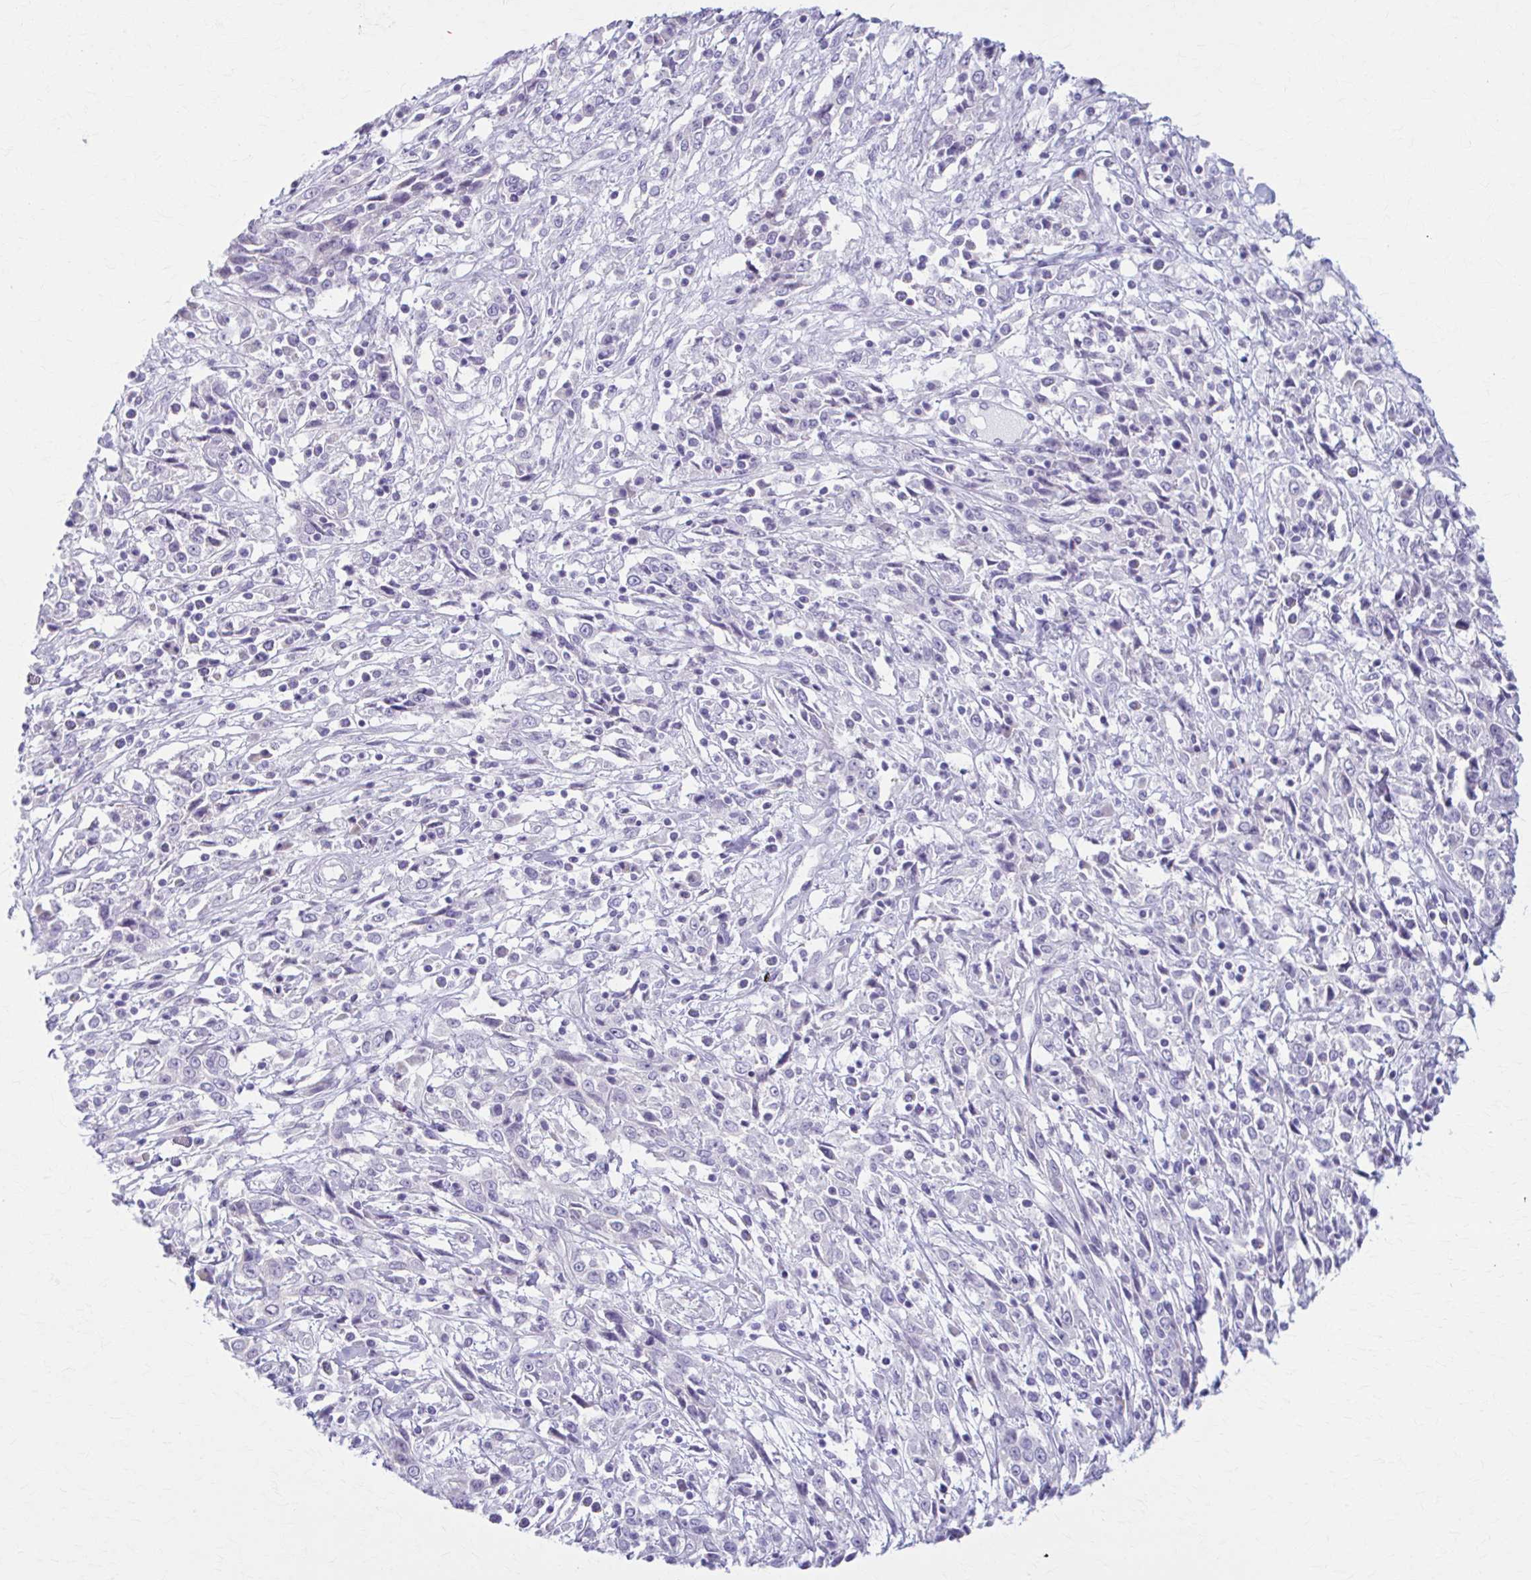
{"staining": {"intensity": "negative", "quantity": "none", "location": "none"}, "tissue": "cervical cancer", "cell_type": "Tumor cells", "image_type": "cancer", "snomed": [{"axis": "morphology", "description": "Adenocarcinoma, NOS"}, {"axis": "topography", "description": "Cervix"}], "caption": "High magnification brightfield microscopy of cervical cancer stained with DAB (brown) and counterstained with hematoxylin (blue): tumor cells show no significant positivity. (DAB (3,3'-diaminobenzidine) IHC, high magnification).", "gene": "PRKRA", "patient": {"sex": "female", "age": 40}}